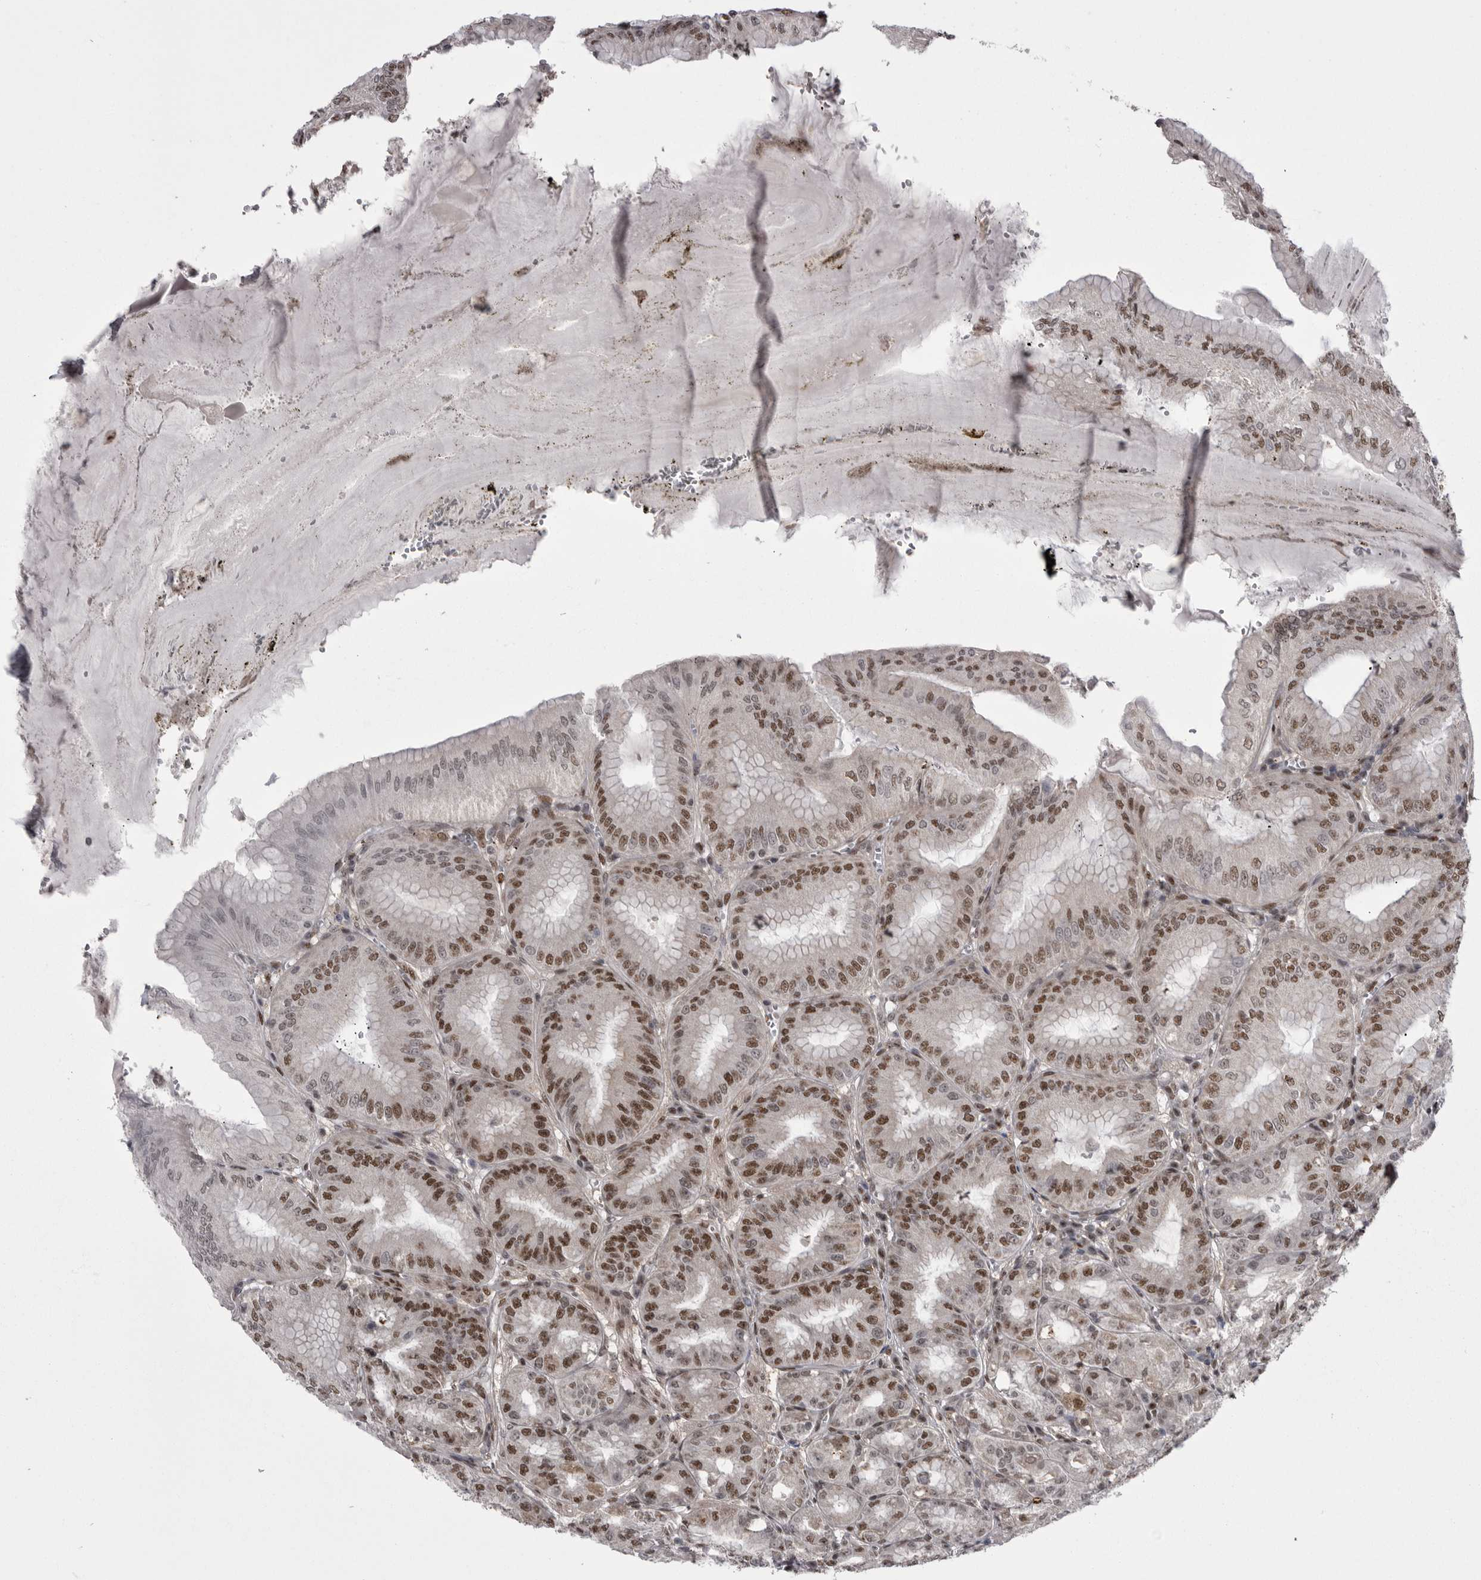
{"staining": {"intensity": "moderate", "quantity": ">75%", "location": "cytoplasmic/membranous,nuclear"}, "tissue": "stomach", "cell_type": "Glandular cells", "image_type": "normal", "snomed": [{"axis": "morphology", "description": "Normal tissue, NOS"}, {"axis": "topography", "description": "Stomach, lower"}], "caption": "Protein expression analysis of normal stomach displays moderate cytoplasmic/membranous,nuclear positivity in approximately >75% of glandular cells.", "gene": "MEPCE", "patient": {"sex": "male", "age": 71}}